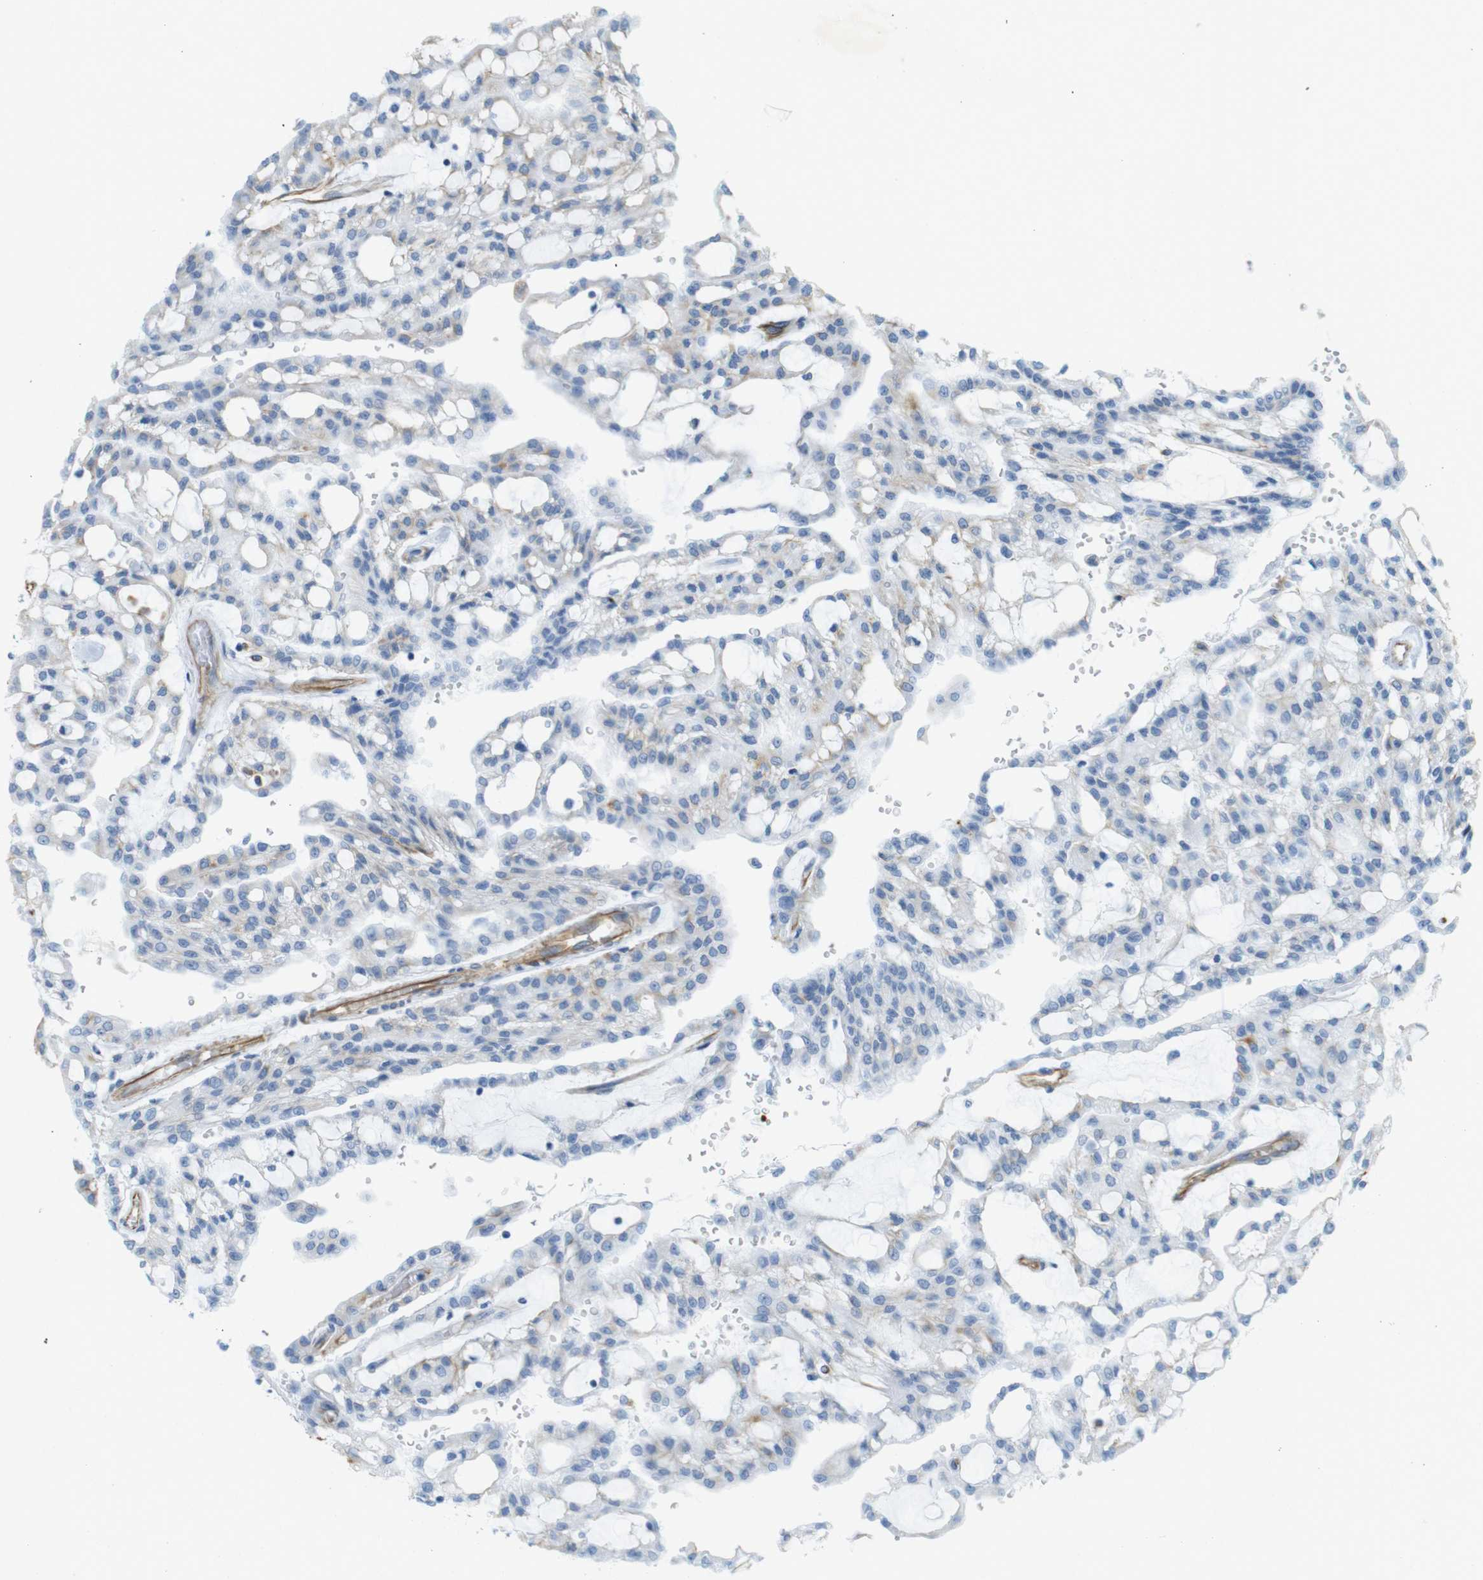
{"staining": {"intensity": "weak", "quantity": "<25%", "location": "cytoplasmic/membranous"}, "tissue": "renal cancer", "cell_type": "Tumor cells", "image_type": "cancer", "snomed": [{"axis": "morphology", "description": "Adenocarcinoma, NOS"}, {"axis": "topography", "description": "Kidney"}], "caption": "Immunohistochemistry (IHC) image of neoplastic tissue: renal cancer stained with DAB (3,3'-diaminobenzidine) demonstrates no significant protein expression in tumor cells.", "gene": "MS4A10", "patient": {"sex": "male", "age": 63}}